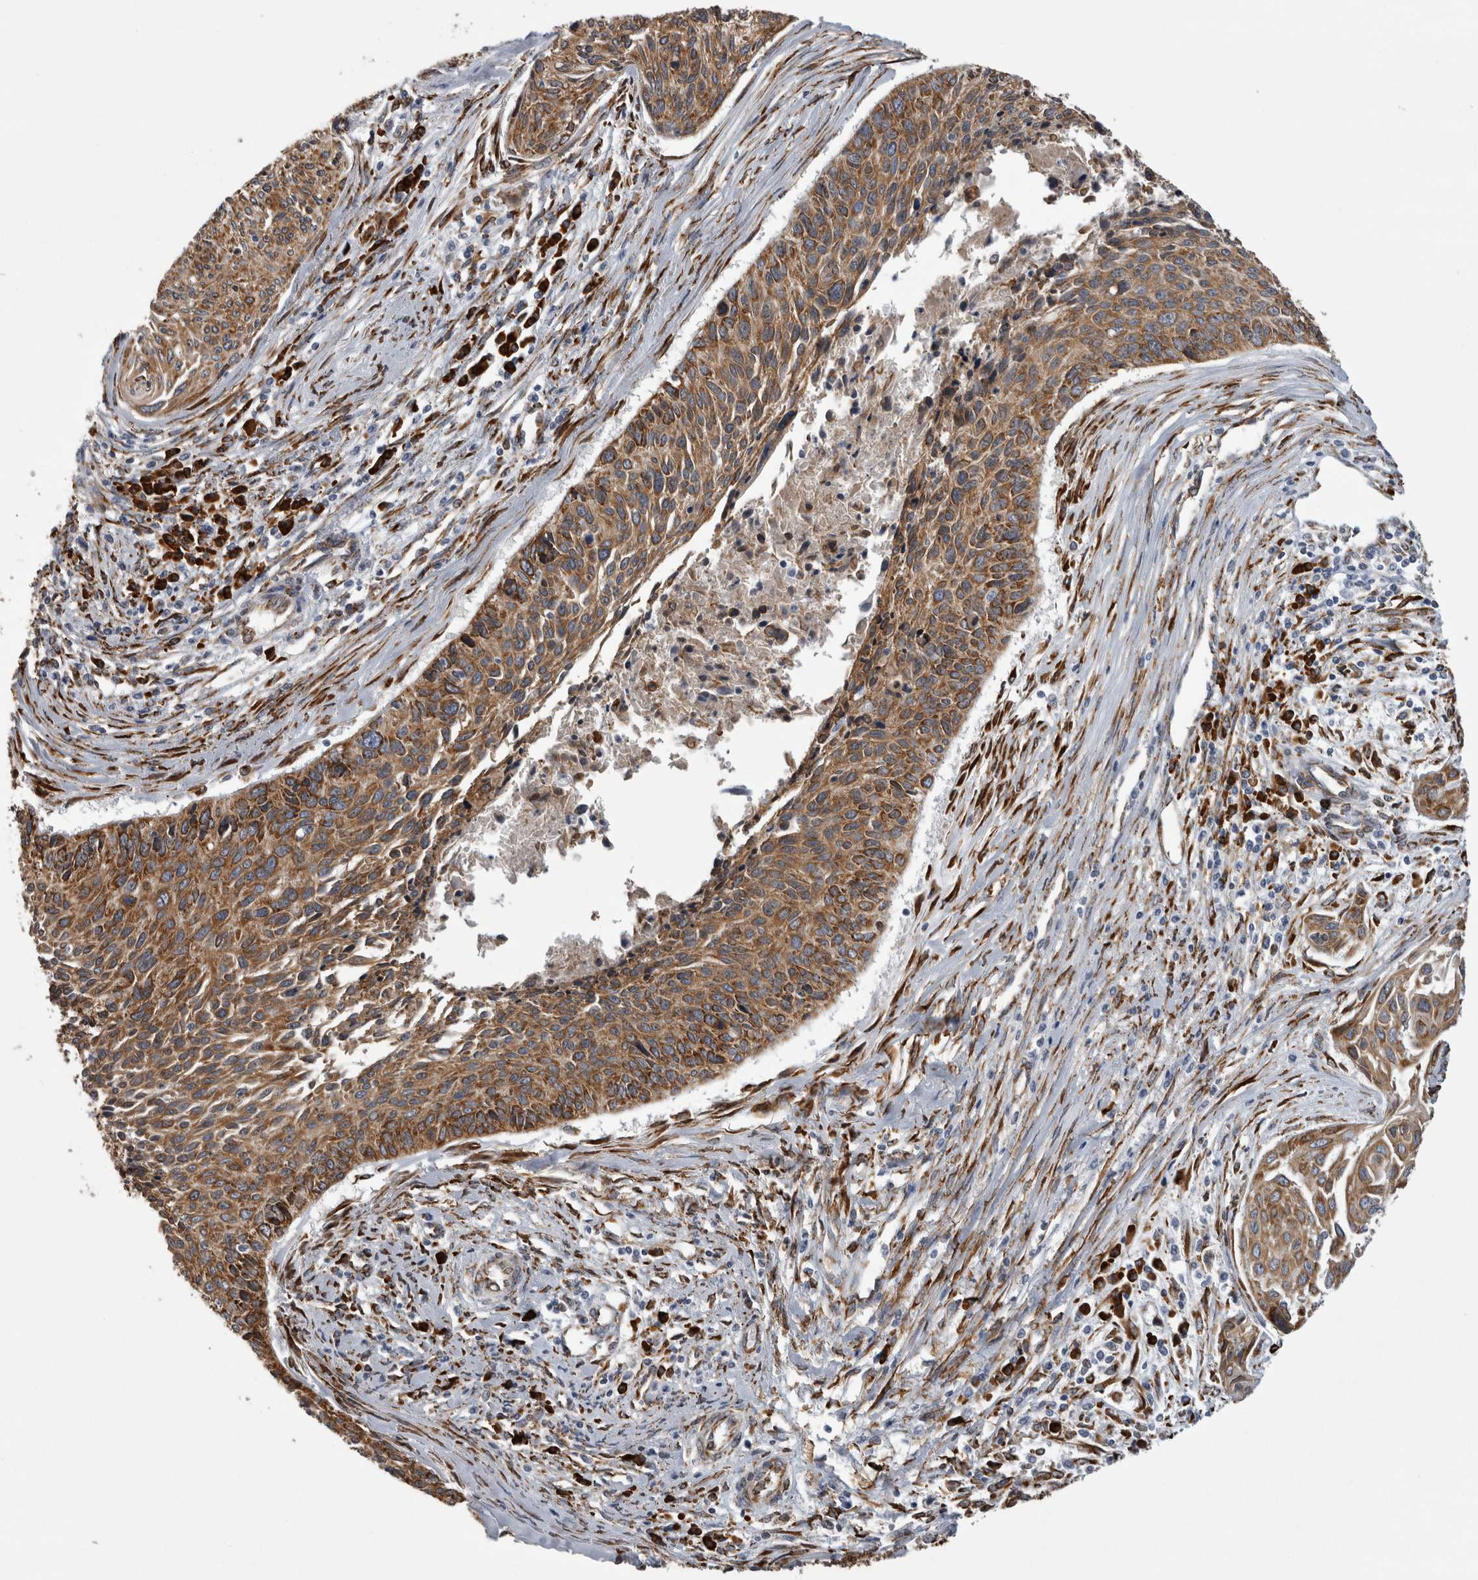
{"staining": {"intensity": "strong", "quantity": ">75%", "location": "cytoplasmic/membranous"}, "tissue": "cervical cancer", "cell_type": "Tumor cells", "image_type": "cancer", "snomed": [{"axis": "morphology", "description": "Squamous cell carcinoma, NOS"}, {"axis": "topography", "description": "Cervix"}], "caption": "Approximately >75% of tumor cells in squamous cell carcinoma (cervical) demonstrate strong cytoplasmic/membranous protein staining as visualized by brown immunohistochemical staining.", "gene": "FHIP2B", "patient": {"sex": "female", "age": 55}}